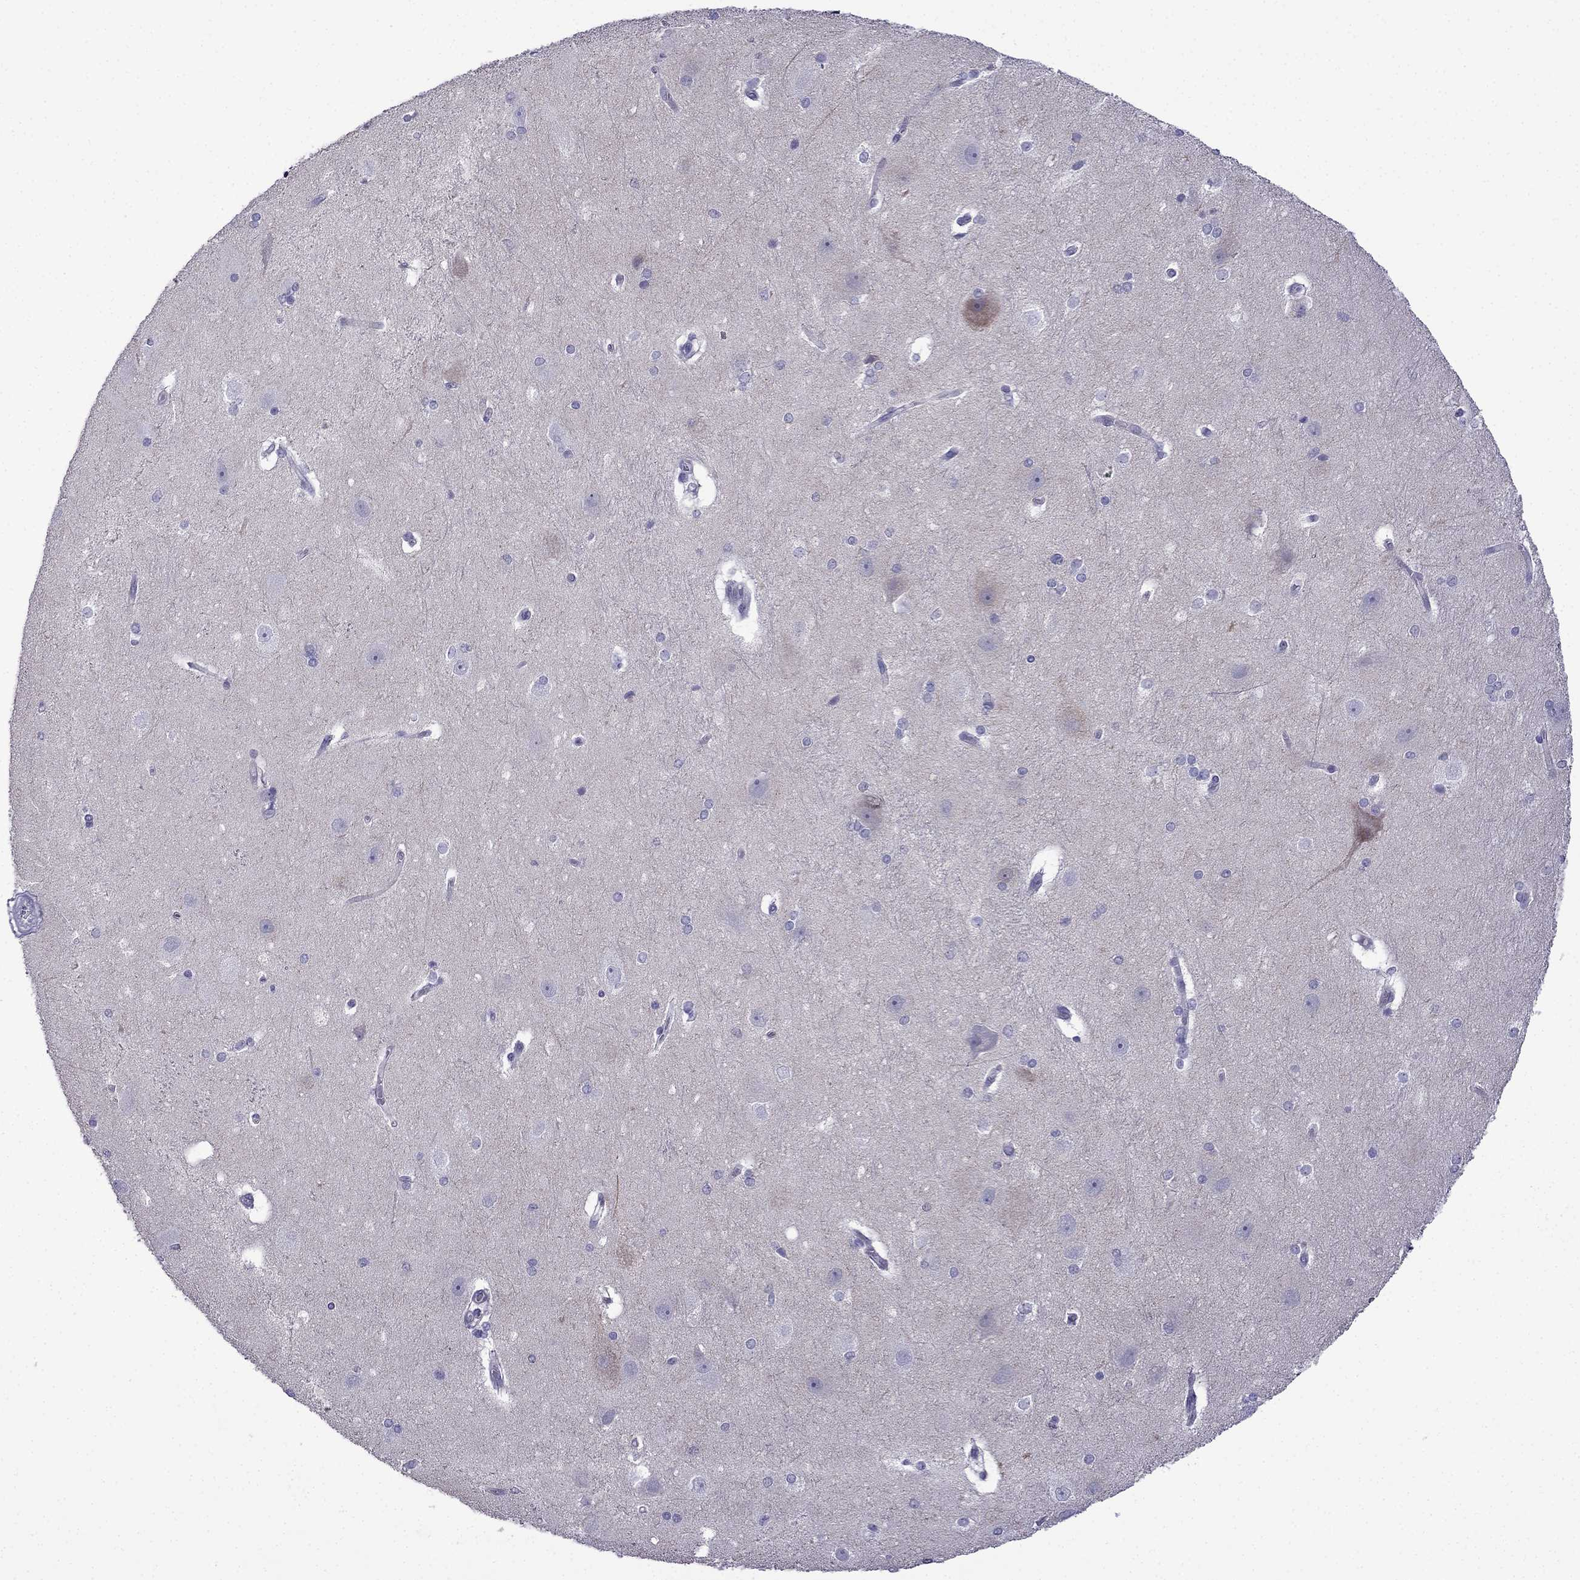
{"staining": {"intensity": "negative", "quantity": "none", "location": "none"}, "tissue": "hippocampus", "cell_type": "Glial cells", "image_type": "normal", "snomed": [{"axis": "morphology", "description": "Normal tissue, NOS"}, {"axis": "topography", "description": "Cerebral cortex"}, {"axis": "topography", "description": "Hippocampus"}], "caption": "A high-resolution photomicrograph shows IHC staining of normal hippocampus, which displays no significant expression in glial cells. (IHC, brightfield microscopy, high magnification).", "gene": "POM121L12", "patient": {"sex": "female", "age": 19}}